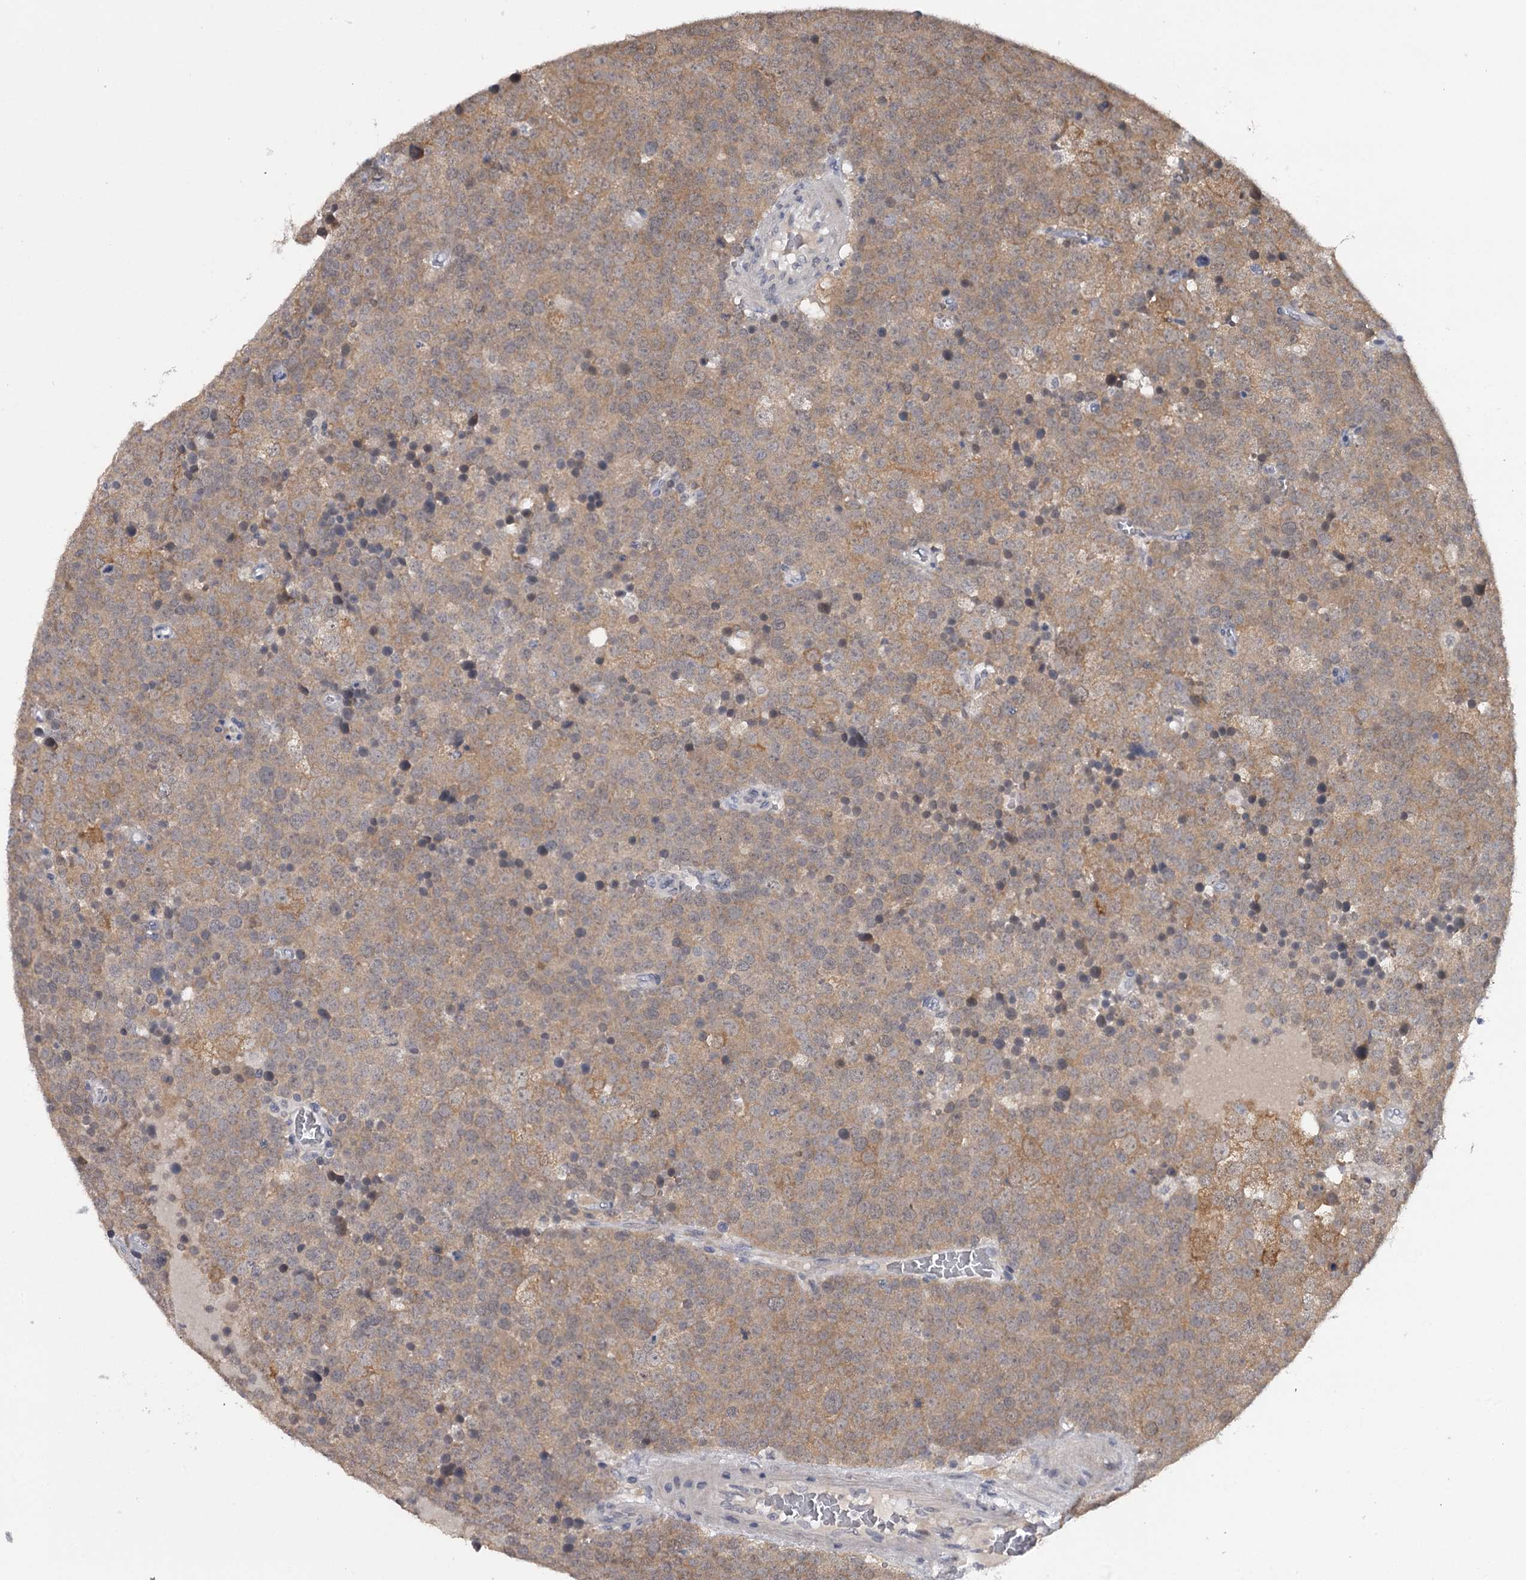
{"staining": {"intensity": "moderate", "quantity": ">75%", "location": "cytoplasmic/membranous"}, "tissue": "testis cancer", "cell_type": "Tumor cells", "image_type": "cancer", "snomed": [{"axis": "morphology", "description": "Seminoma, NOS"}, {"axis": "topography", "description": "Testis"}], "caption": "DAB immunohistochemical staining of human seminoma (testis) reveals moderate cytoplasmic/membranous protein staining in about >75% of tumor cells.", "gene": "GTSF1", "patient": {"sex": "male", "age": 71}}